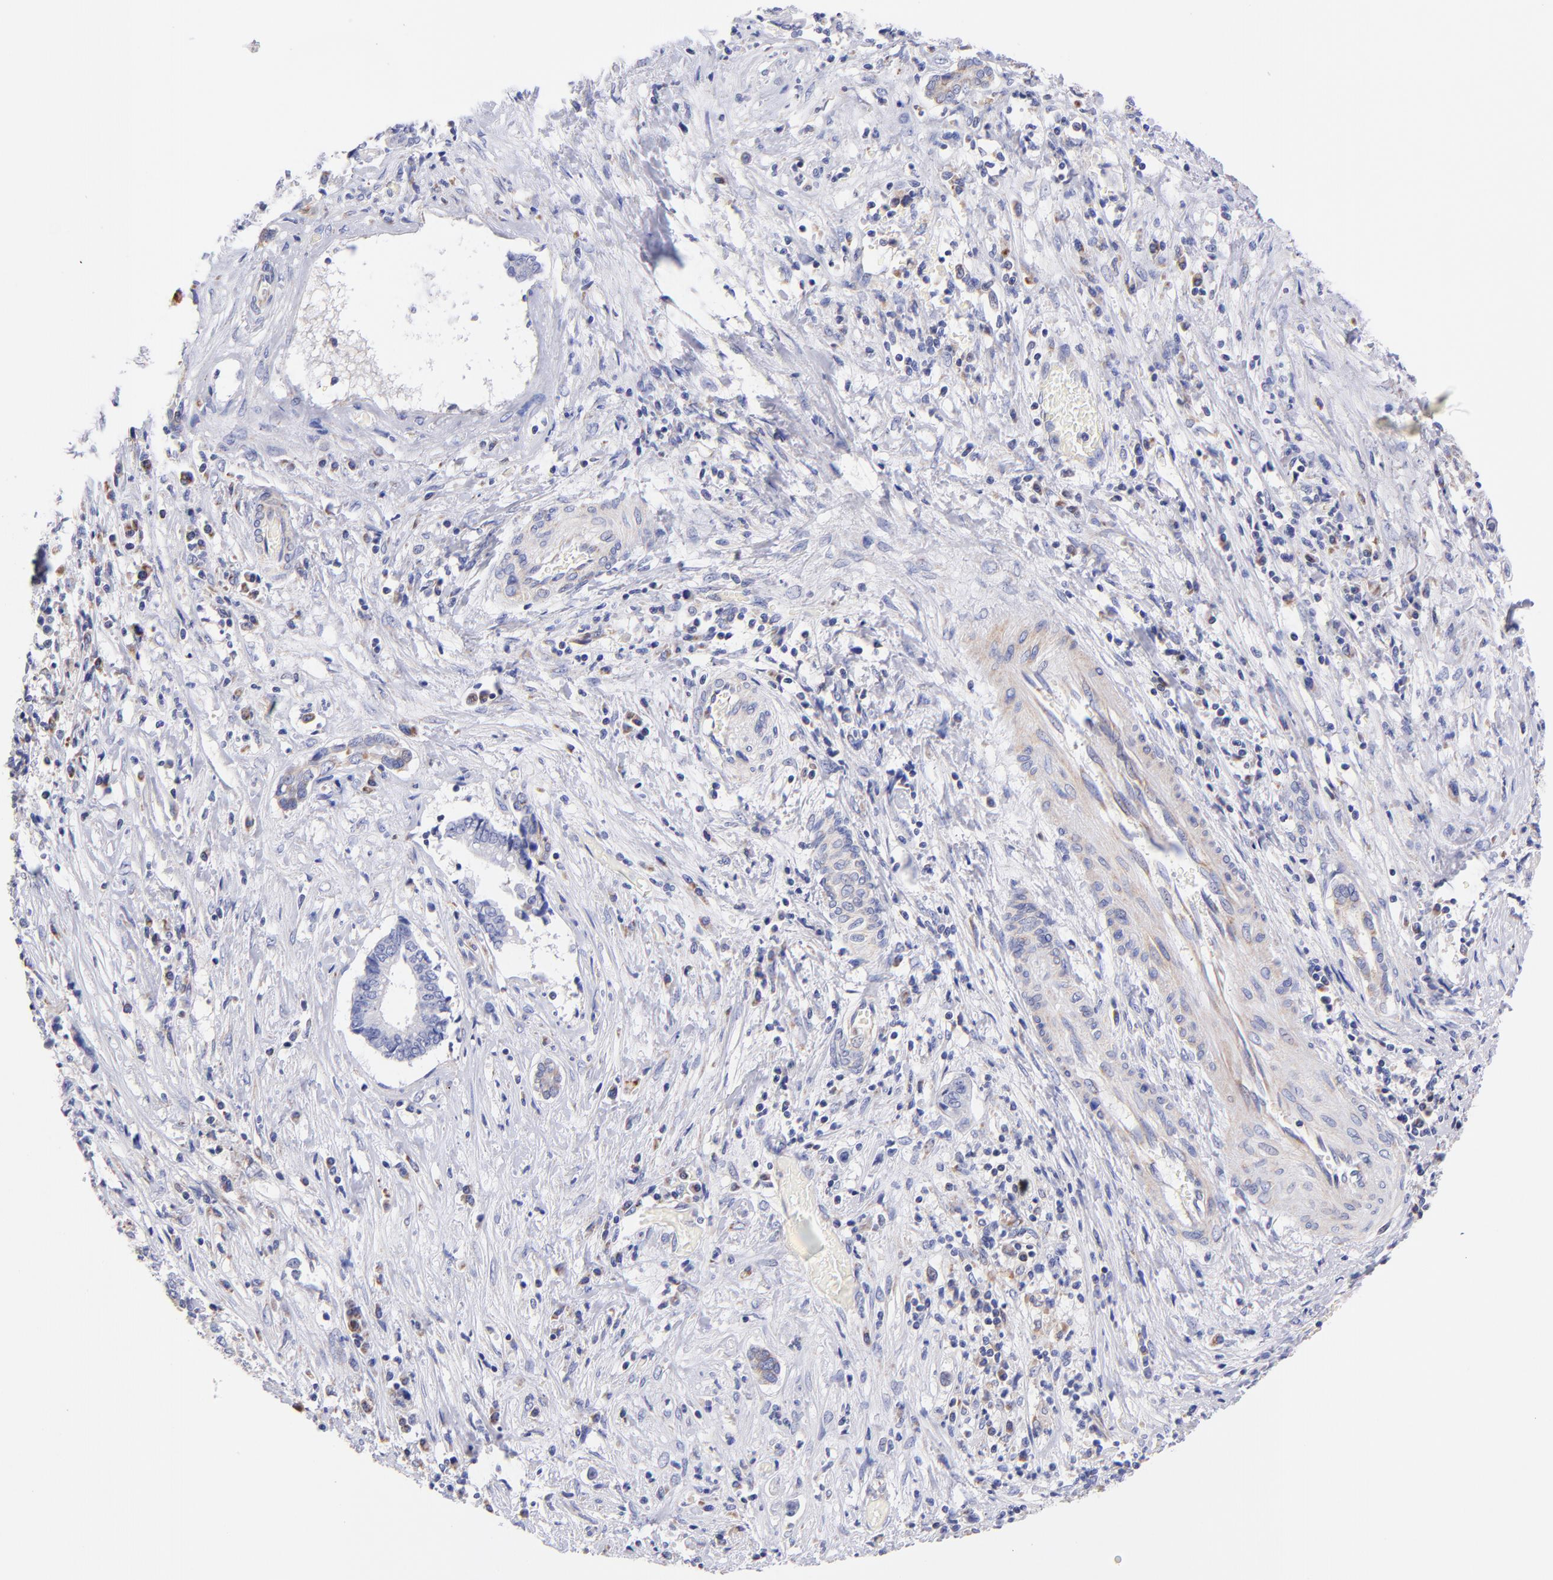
{"staining": {"intensity": "weak", "quantity": "25%-75%", "location": "cytoplasmic/membranous"}, "tissue": "liver cancer", "cell_type": "Tumor cells", "image_type": "cancer", "snomed": [{"axis": "morphology", "description": "Cholangiocarcinoma"}, {"axis": "topography", "description": "Liver"}], "caption": "IHC histopathology image of human liver cholangiocarcinoma stained for a protein (brown), which exhibits low levels of weak cytoplasmic/membranous positivity in about 25%-75% of tumor cells.", "gene": "NDUFB7", "patient": {"sex": "male", "age": 57}}